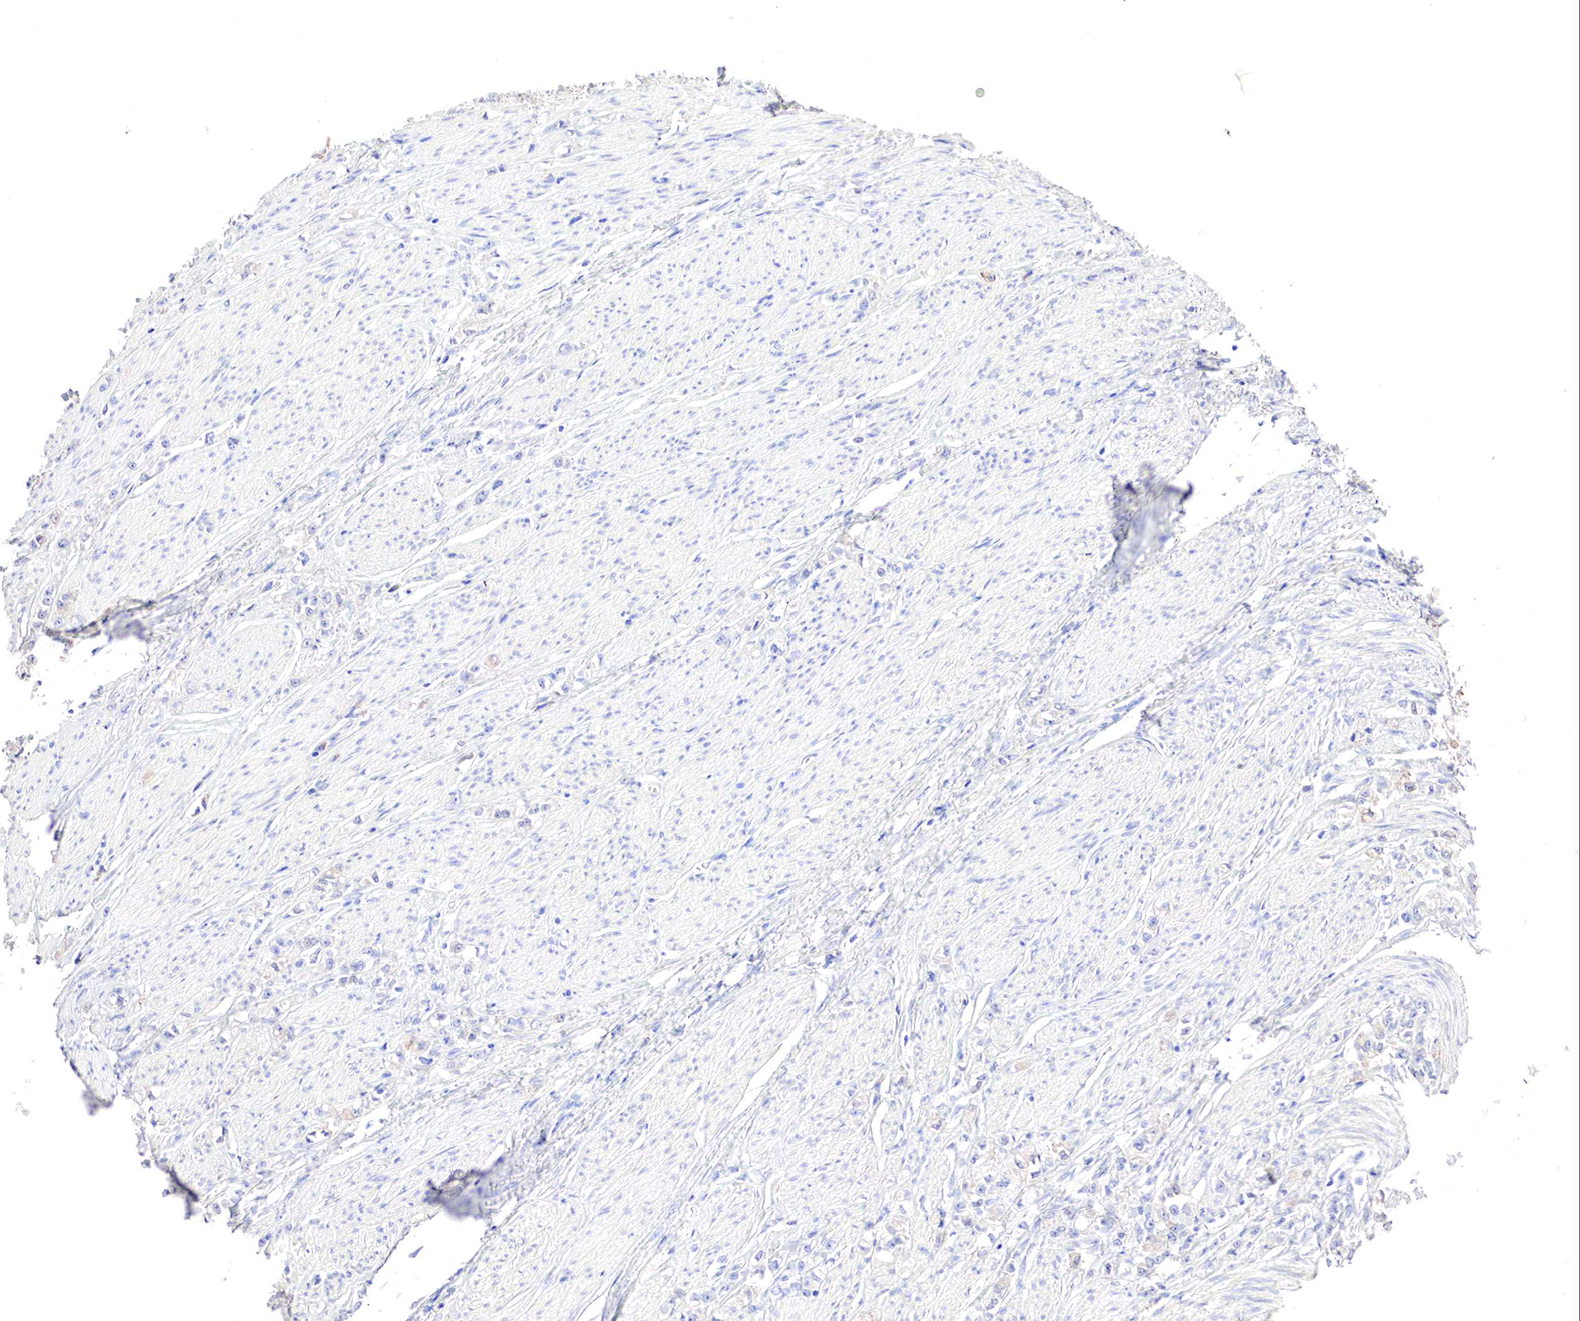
{"staining": {"intensity": "negative", "quantity": "none", "location": "none"}, "tissue": "stomach cancer", "cell_type": "Tumor cells", "image_type": "cancer", "snomed": [{"axis": "morphology", "description": "Adenocarcinoma, NOS"}, {"axis": "topography", "description": "Stomach"}], "caption": "Protein analysis of stomach cancer exhibits no significant staining in tumor cells.", "gene": "GATA1", "patient": {"sex": "male", "age": 72}}